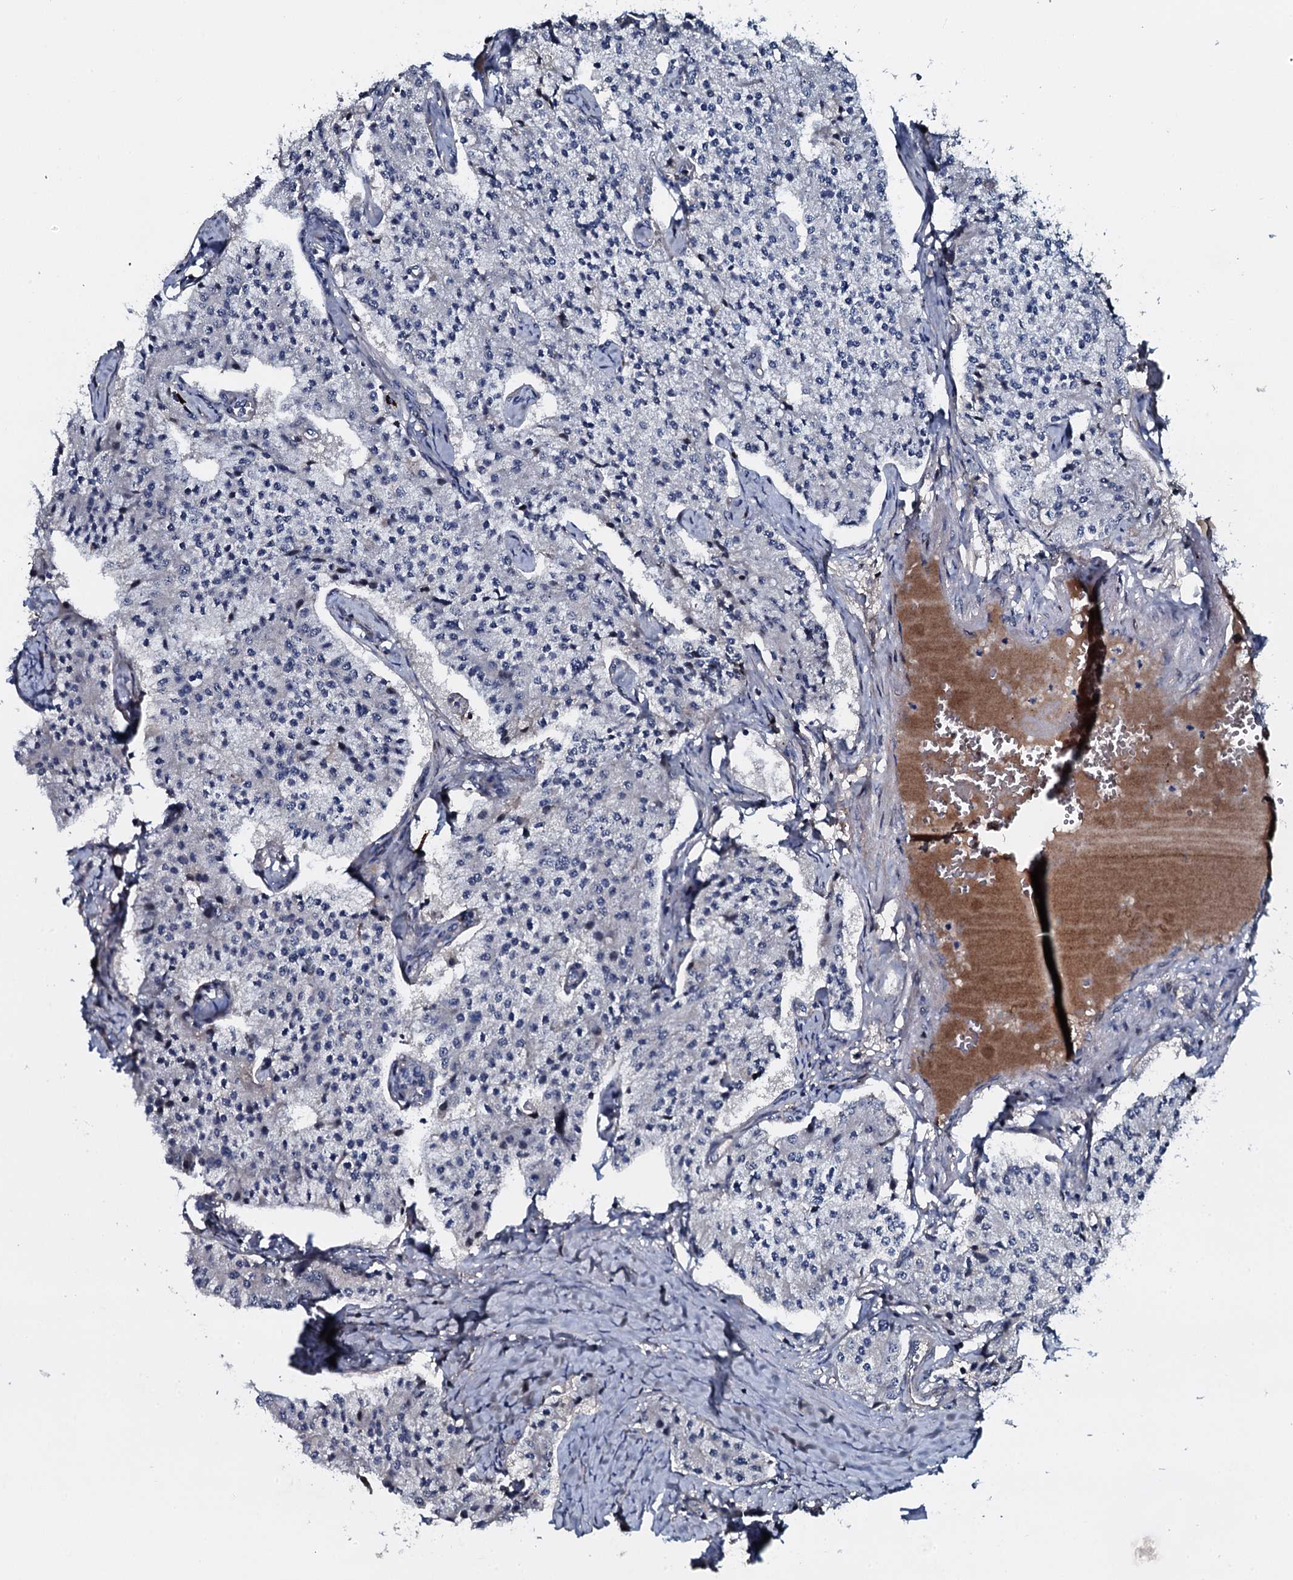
{"staining": {"intensity": "negative", "quantity": "none", "location": "none"}, "tissue": "carcinoid", "cell_type": "Tumor cells", "image_type": "cancer", "snomed": [{"axis": "morphology", "description": "Carcinoid, malignant, NOS"}, {"axis": "topography", "description": "Colon"}], "caption": "This is a histopathology image of immunohistochemistry (IHC) staining of malignant carcinoid, which shows no expression in tumor cells. (DAB (3,3'-diaminobenzidine) IHC, high magnification).", "gene": "LYG2", "patient": {"sex": "female", "age": 52}}